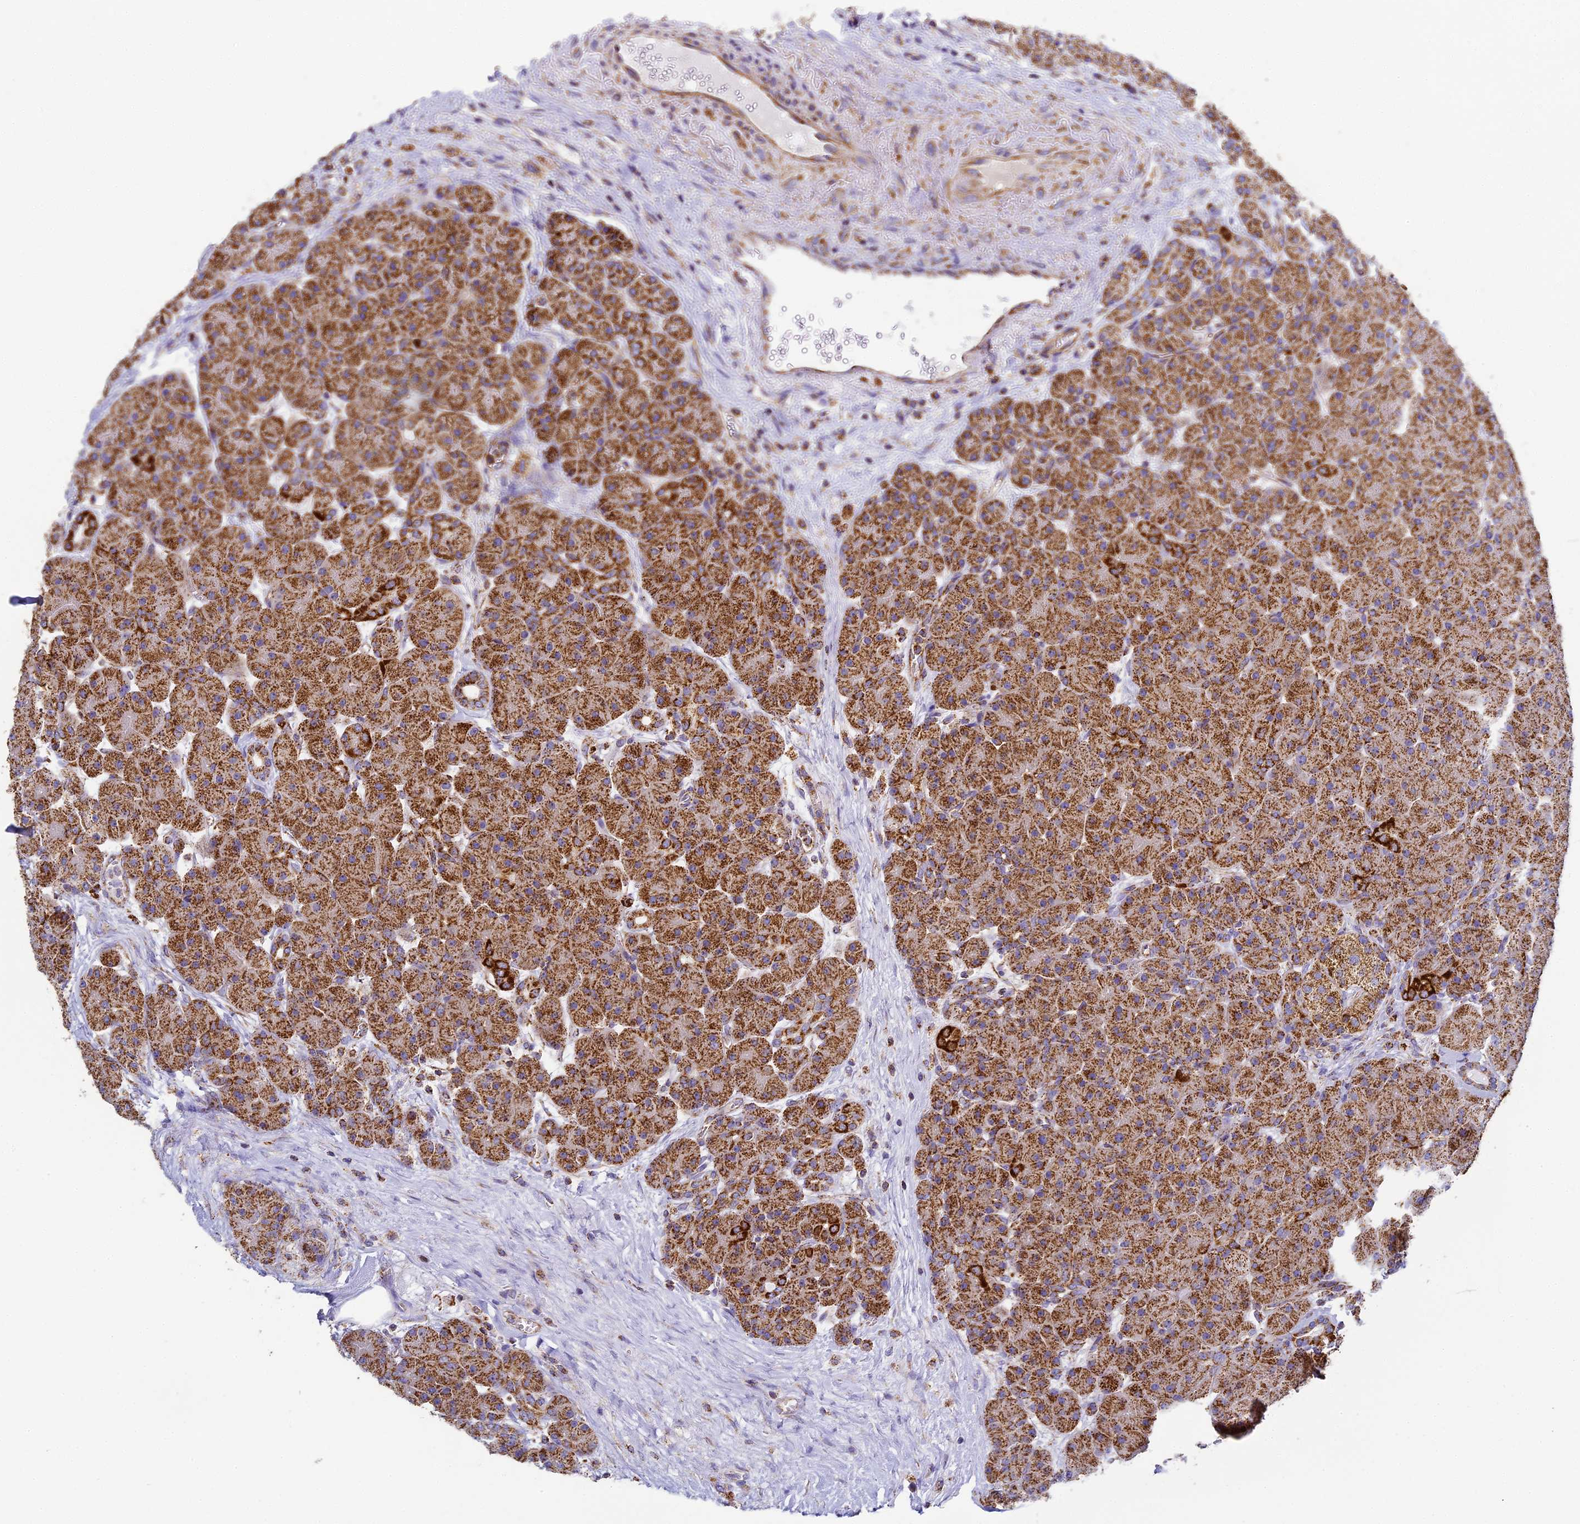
{"staining": {"intensity": "moderate", "quantity": ">75%", "location": "cytoplasmic/membranous"}, "tissue": "pancreas", "cell_type": "Exocrine glandular cells", "image_type": "normal", "snomed": [{"axis": "morphology", "description": "Normal tissue, NOS"}, {"axis": "topography", "description": "Pancreas"}], "caption": "This histopathology image shows immunohistochemistry staining of normal pancreas, with medium moderate cytoplasmic/membranous expression in about >75% of exocrine glandular cells.", "gene": "STK17A", "patient": {"sex": "male", "age": 66}}